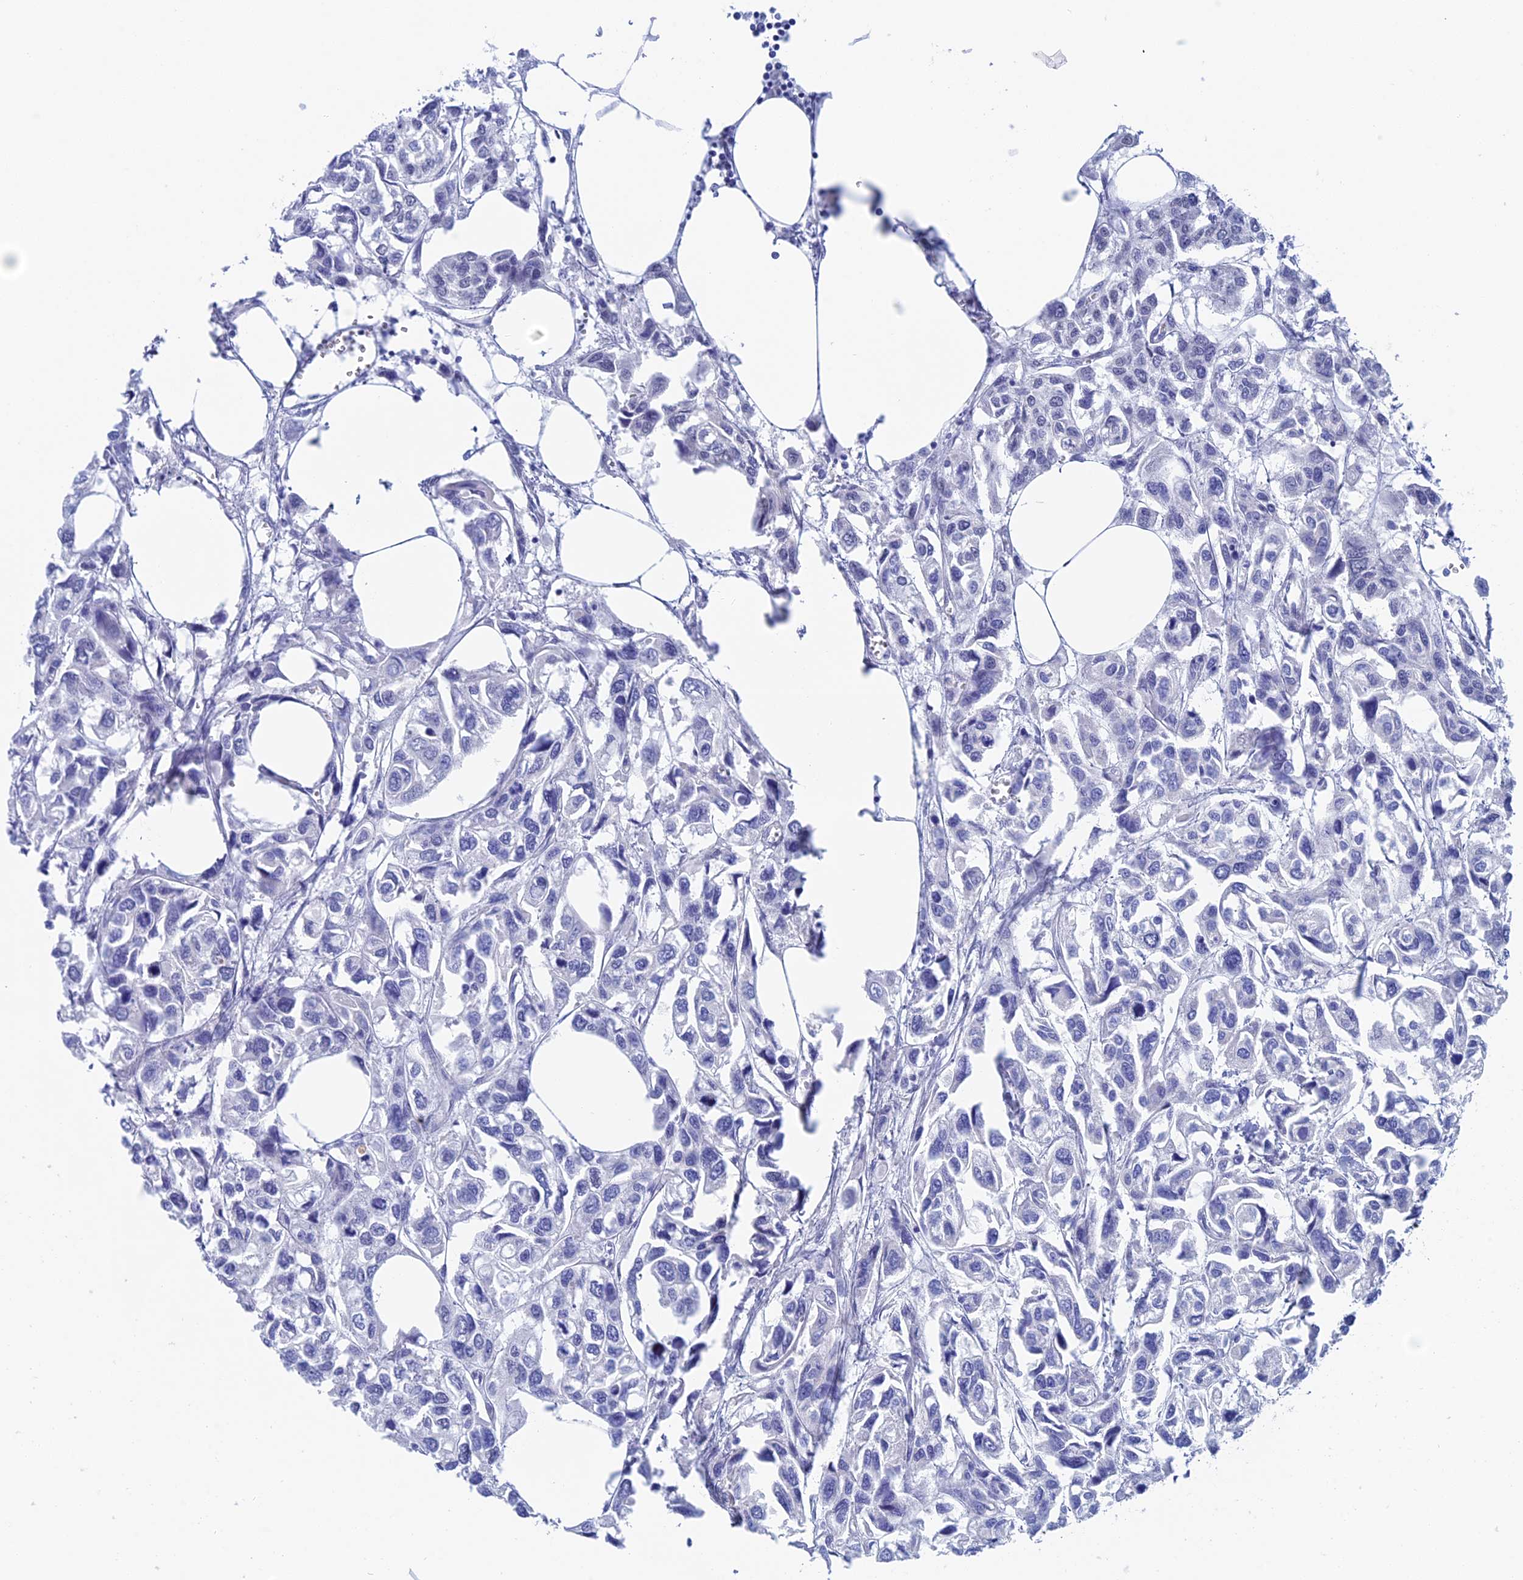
{"staining": {"intensity": "negative", "quantity": "none", "location": "none"}, "tissue": "urothelial cancer", "cell_type": "Tumor cells", "image_type": "cancer", "snomed": [{"axis": "morphology", "description": "Urothelial carcinoma, High grade"}, {"axis": "topography", "description": "Urinary bladder"}], "caption": "A high-resolution image shows IHC staining of urothelial carcinoma (high-grade), which exhibits no significant staining in tumor cells.", "gene": "WDR83", "patient": {"sex": "male", "age": 67}}